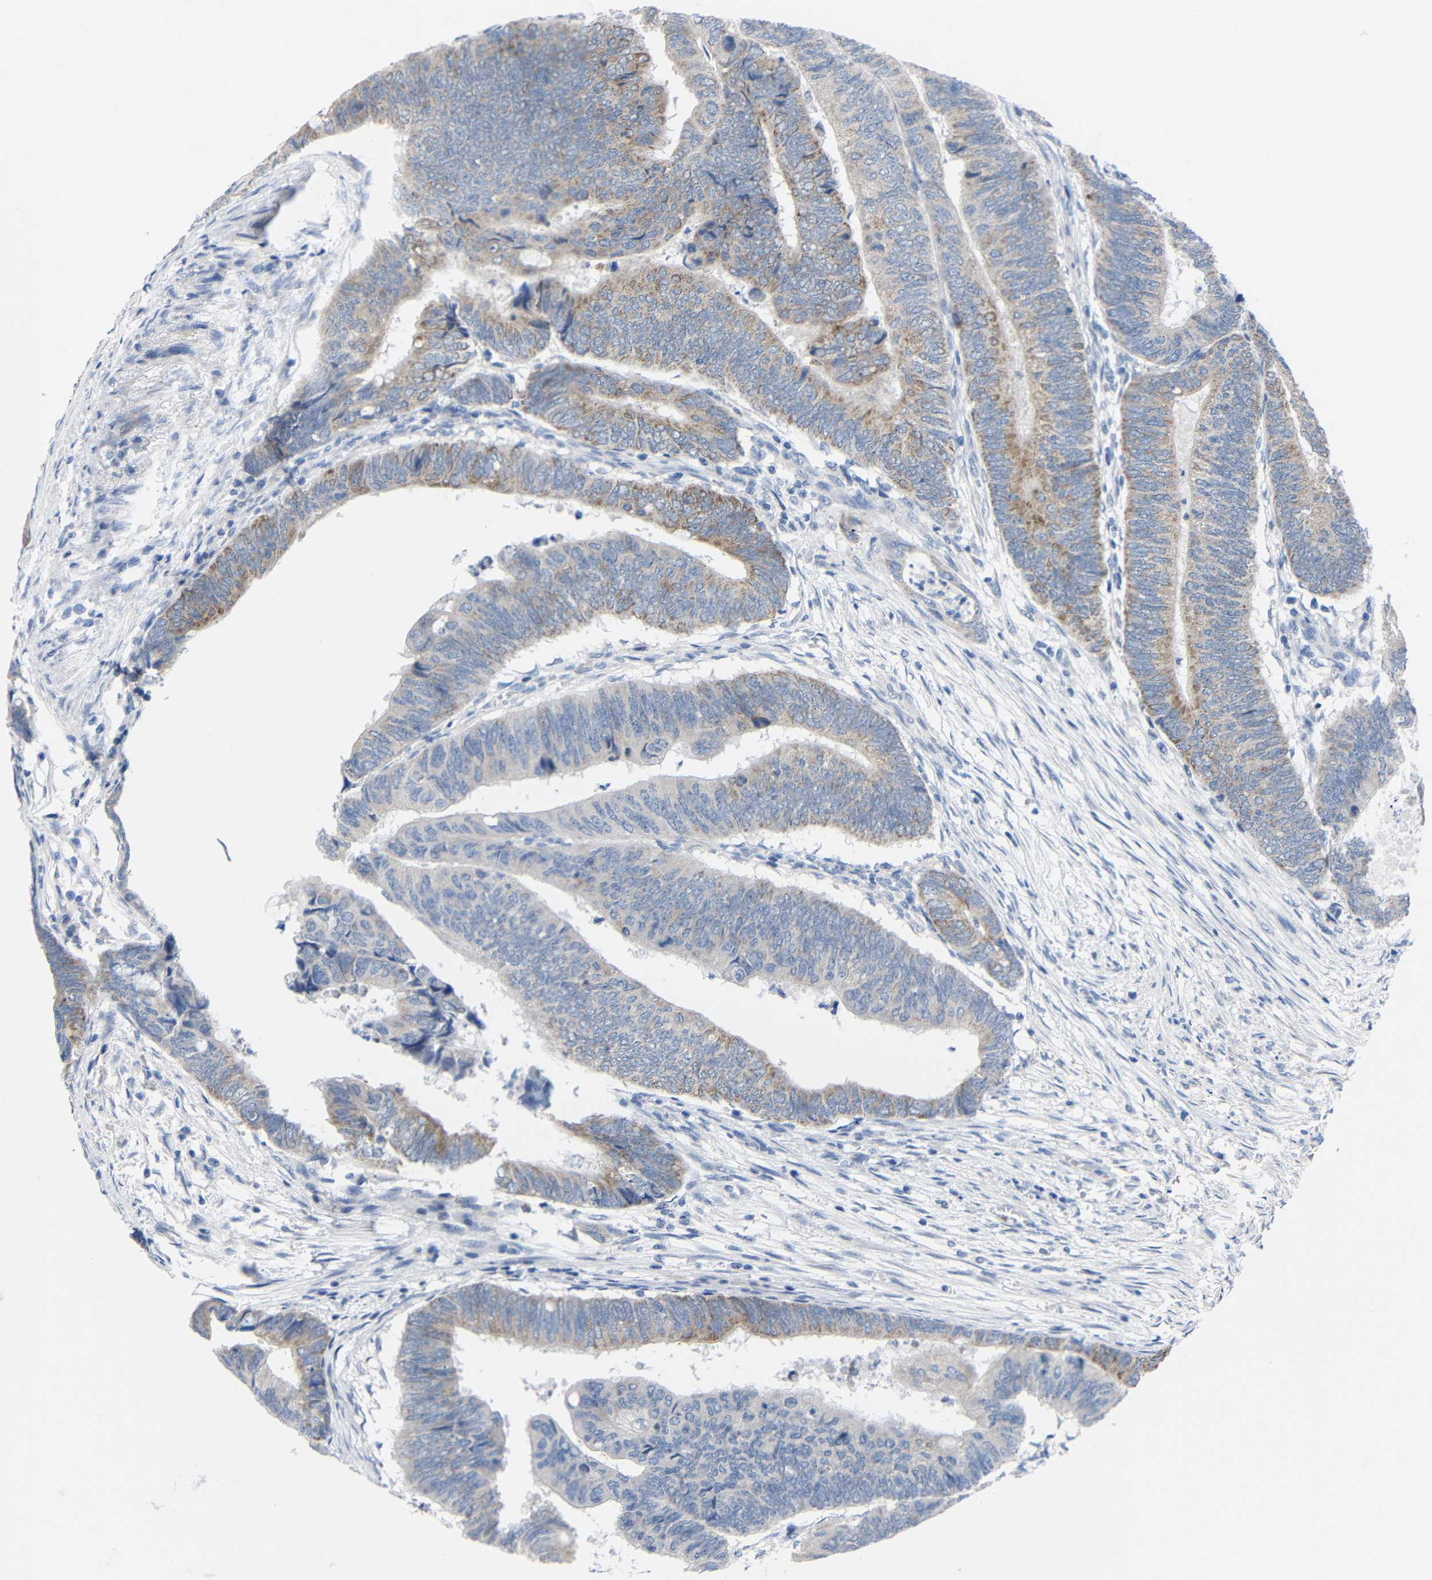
{"staining": {"intensity": "weak", "quantity": "25%-75%", "location": "cytoplasmic/membranous"}, "tissue": "colorectal cancer", "cell_type": "Tumor cells", "image_type": "cancer", "snomed": [{"axis": "morphology", "description": "Normal tissue, NOS"}, {"axis": "morphology", "description": "Adenocarcinoma, NOS"}, {"axis": "topography", "description": "Rectum"}, {"axis": "topography", "description": "Peripheral nerve tissue"}], "caption": "This micrograph displays immunohistochemistry (IHC) staining of colorectal cancer, with low weak cytoplasmic/membranous positivity in about 25%-75% of tumor cells.", "gene": "CMTM1", "patient": {"sex": "male", "age": 92}}